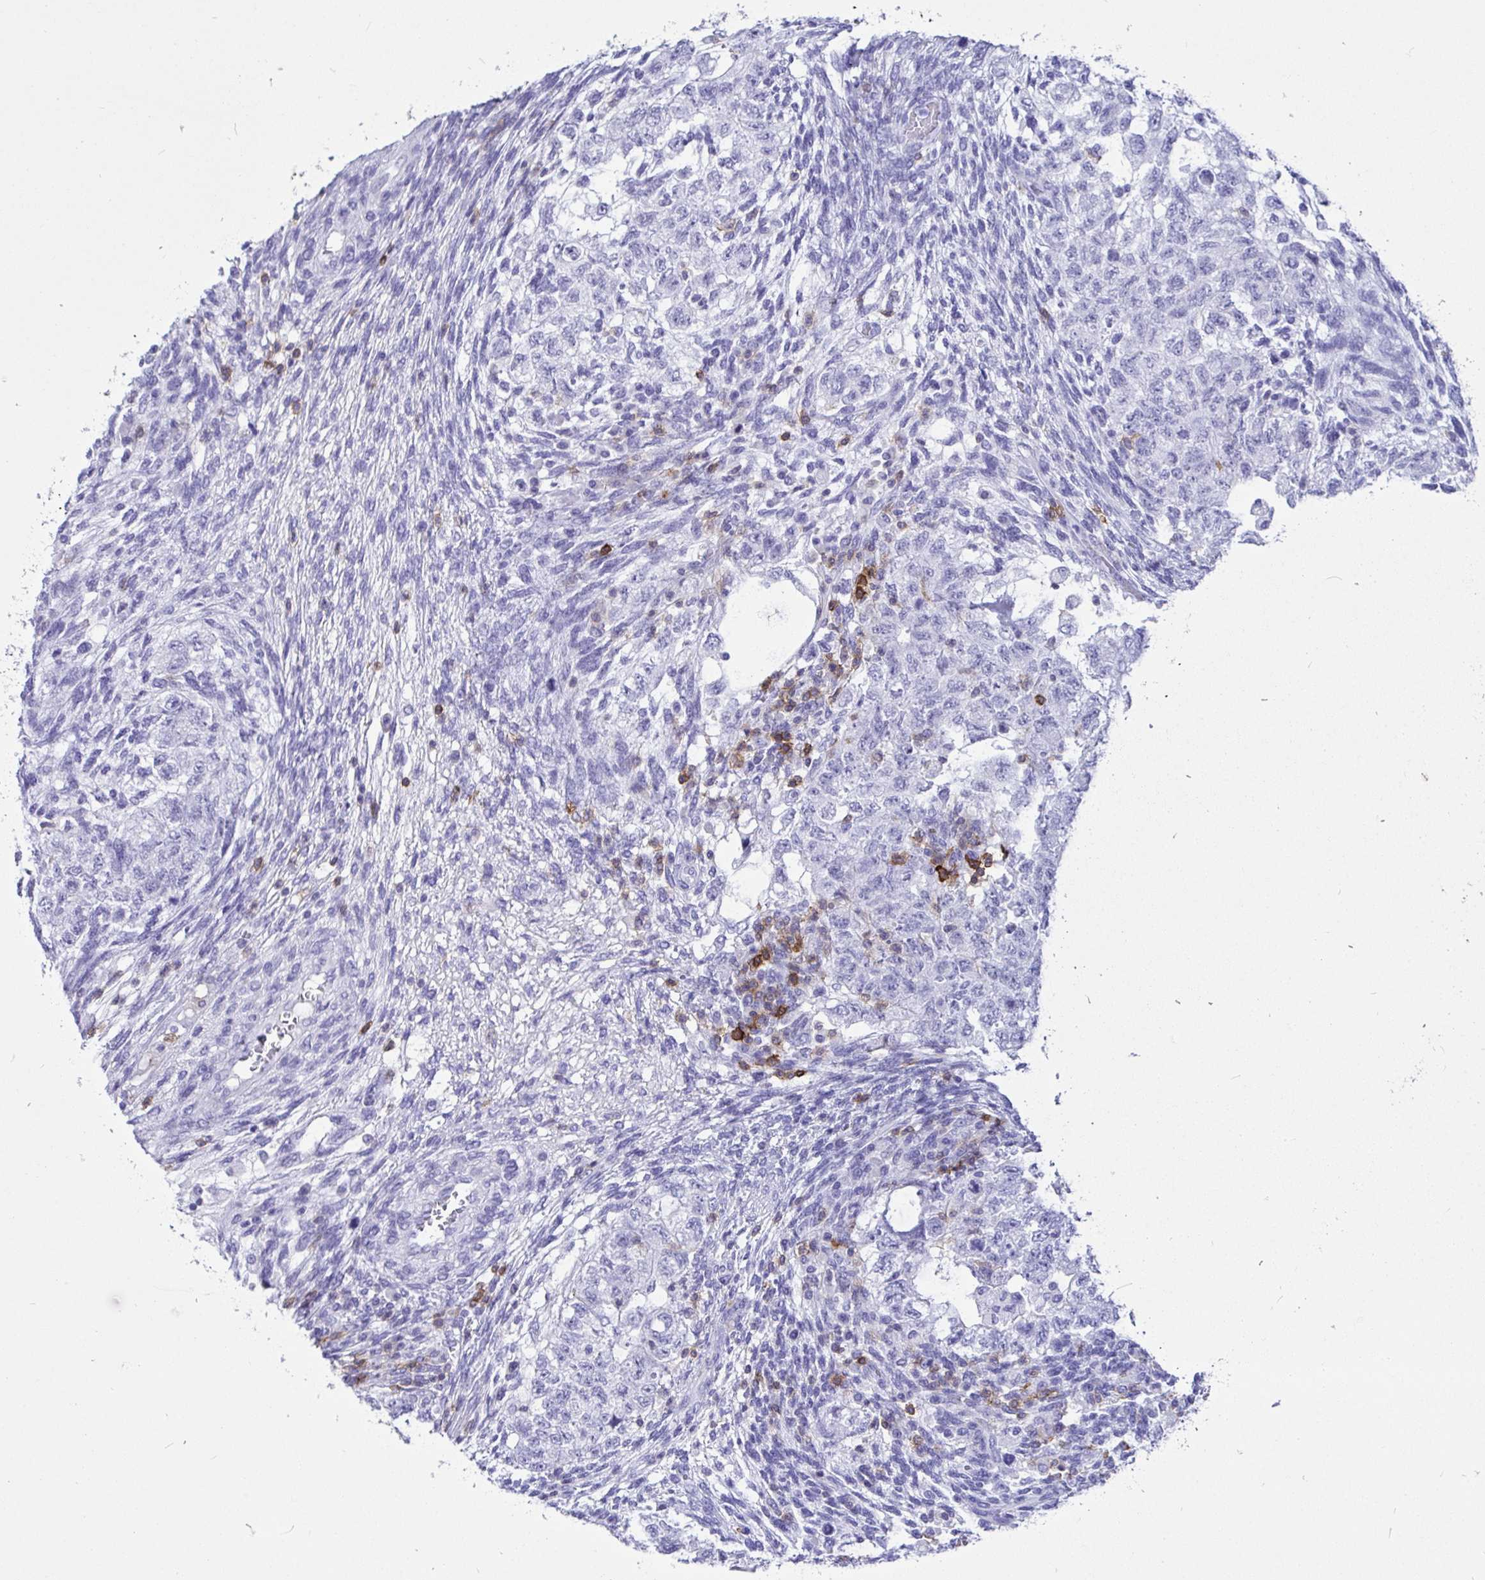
{"staining": {"intensity": "negative", "quantity": "none", "location": "none"}, "tissue": "testis cancer", "cell_type": "Tumor cells", "image_type": "cancer", "snomed": [{"axis": "morphology", "description": "Normal tissue, NOS"}, {"axis": "morphology", "description": "Carcinoma, Embryonal, NOS"}, {"axis": "topography", "description": "Testis"}], "caption": "Immunohistochemistry of embryonal carcinoma (testis) demonstrates no positivity in tumor cells.", "gene": "CD5", "patient": {"sex": "male", "age": 36}}